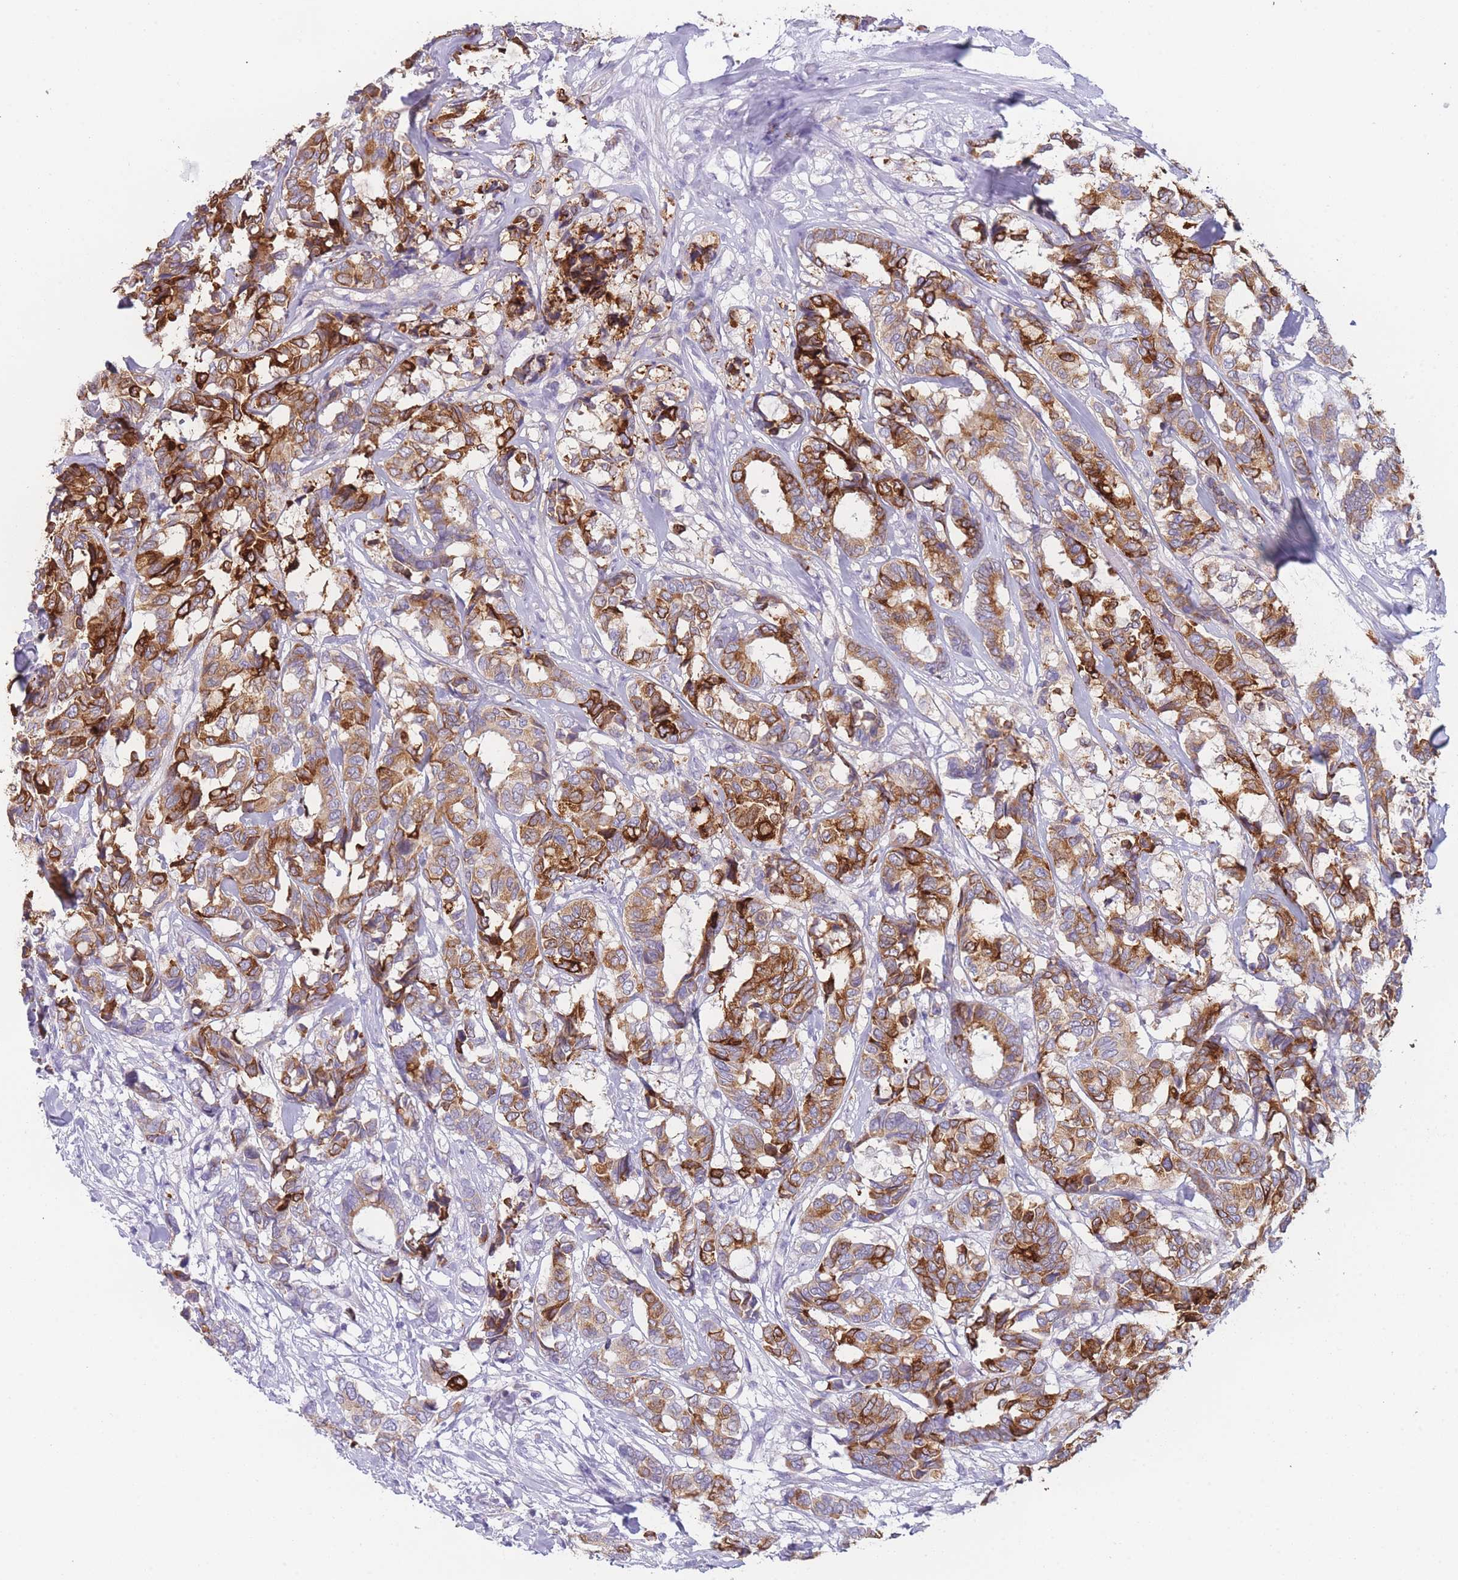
{"staining": {"intensity": "strong", "quantity": ">75%", "location": "cytoplasmic/membranous"}, "tissue": "breast cancer", "cell_type": "Tumor cells", "image_type": "cancer", "snomed": [{"axis": "morphology", "description": "Duct carcinoma"}, {"axis": "topography", "description": "Breast"}], "caption": "Breast invasive ductal carcinoma stained with a brown dye demonstrates strong cytoplasmic/membranous positive staining in approximately >75% of tumor cells.", "gene": "ZNF627", "patient": {"sex": "female", "age": 87}}